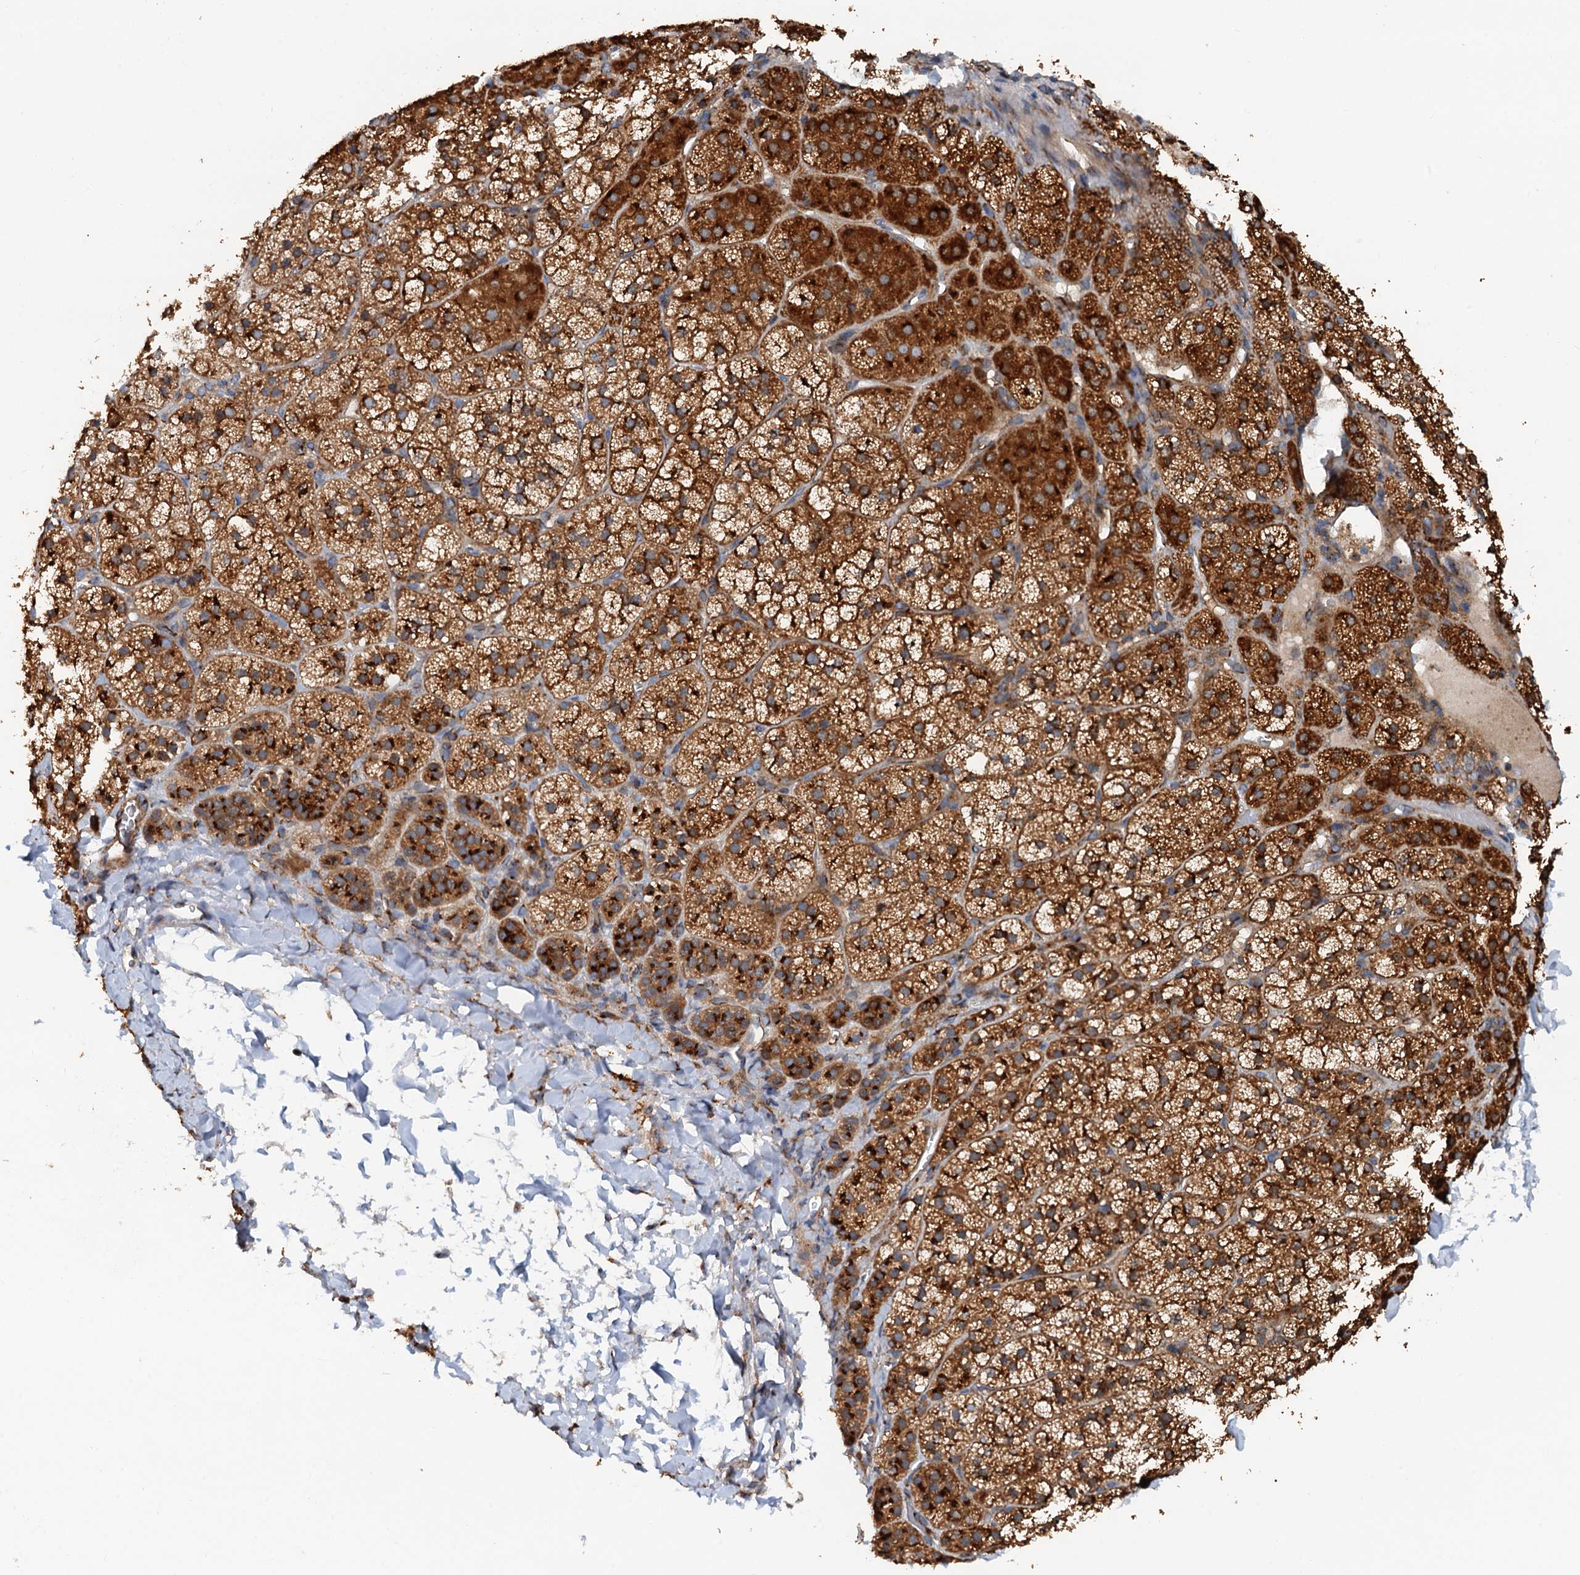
{"staining": {"intensity": "strong", "quantity": "25%-75%", "location": "cytoplasmic/membranous"}, "tissue": "adrenal gland", "cell_type": "Glandular cells", "image_type": "normal", "snomed": [{"axis": "morphology", "description": "Normal tissue, NOS"}, {"axis": "topography", "description": "Adrenal gland"}], "caption": "Protein expression analysis of benign adrenal gland reveals strong cytoplasmic/membranous positivity in about 25%-75% of glandular cells.", "gene": "COG3", "patient": {"sex": "female", "age": 44}}